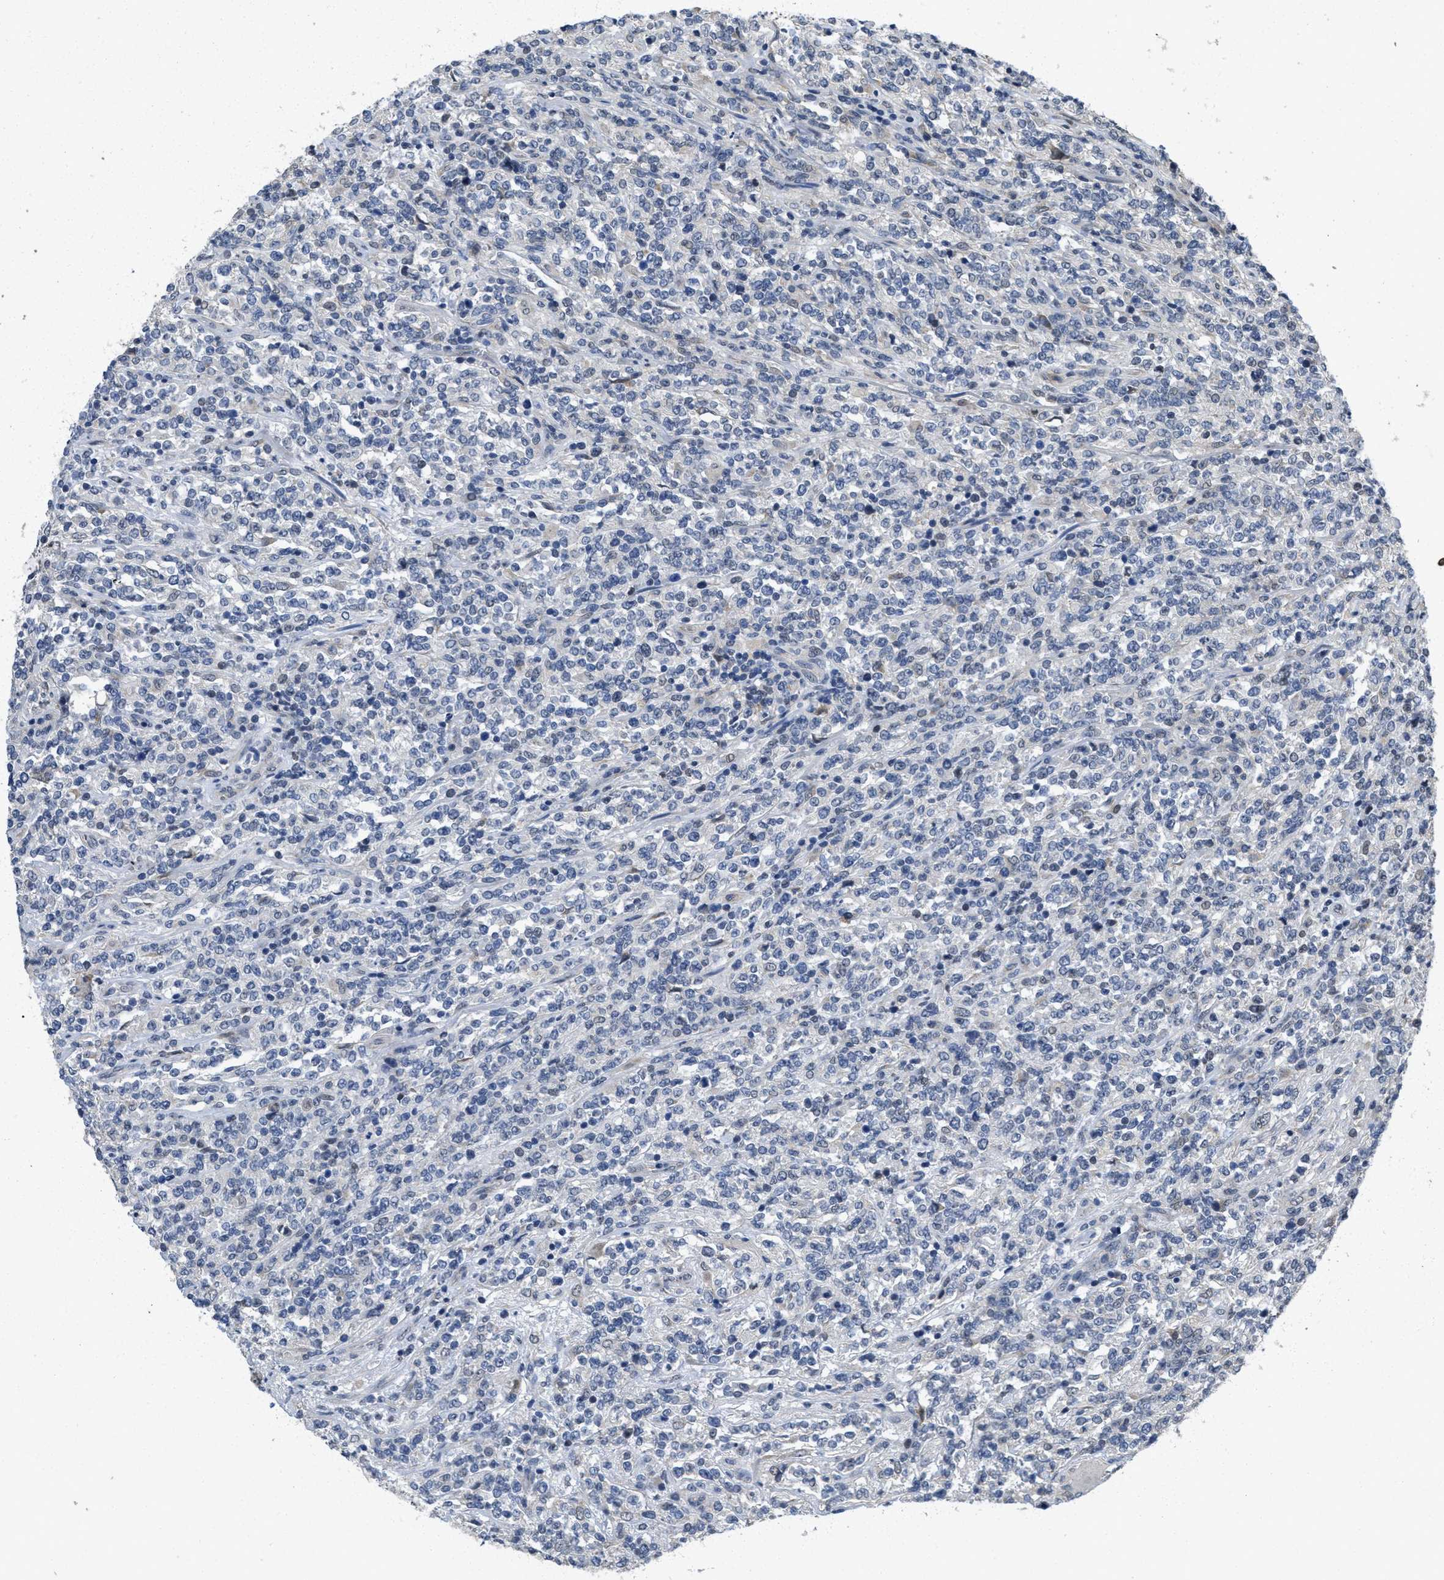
{"staining": {"intensity": "negative", "quantity": "none", "location": "none"}, "tissue": "lymphoma", "cell_type": "Tumor cells", "image_type": "cancer", "snomed": [{"axis": "morphology", "description": "Malignant lymphoma, non-Hodgkin's type, High grade"}, {"axis": "topography", "description": "Soft tissue"}], "caption": "The histopathology image shows no staining of tumor cells in lymphoma. Brightfield microscopy of immunohistochemistry (IHC) stained with DAB (3,3'-diaminobenzidine) (brown) and hematoxylin (blue), captured at high magnification.", "gene": "PAPOLG", "patient": {"sex": "male", "age": 18}}